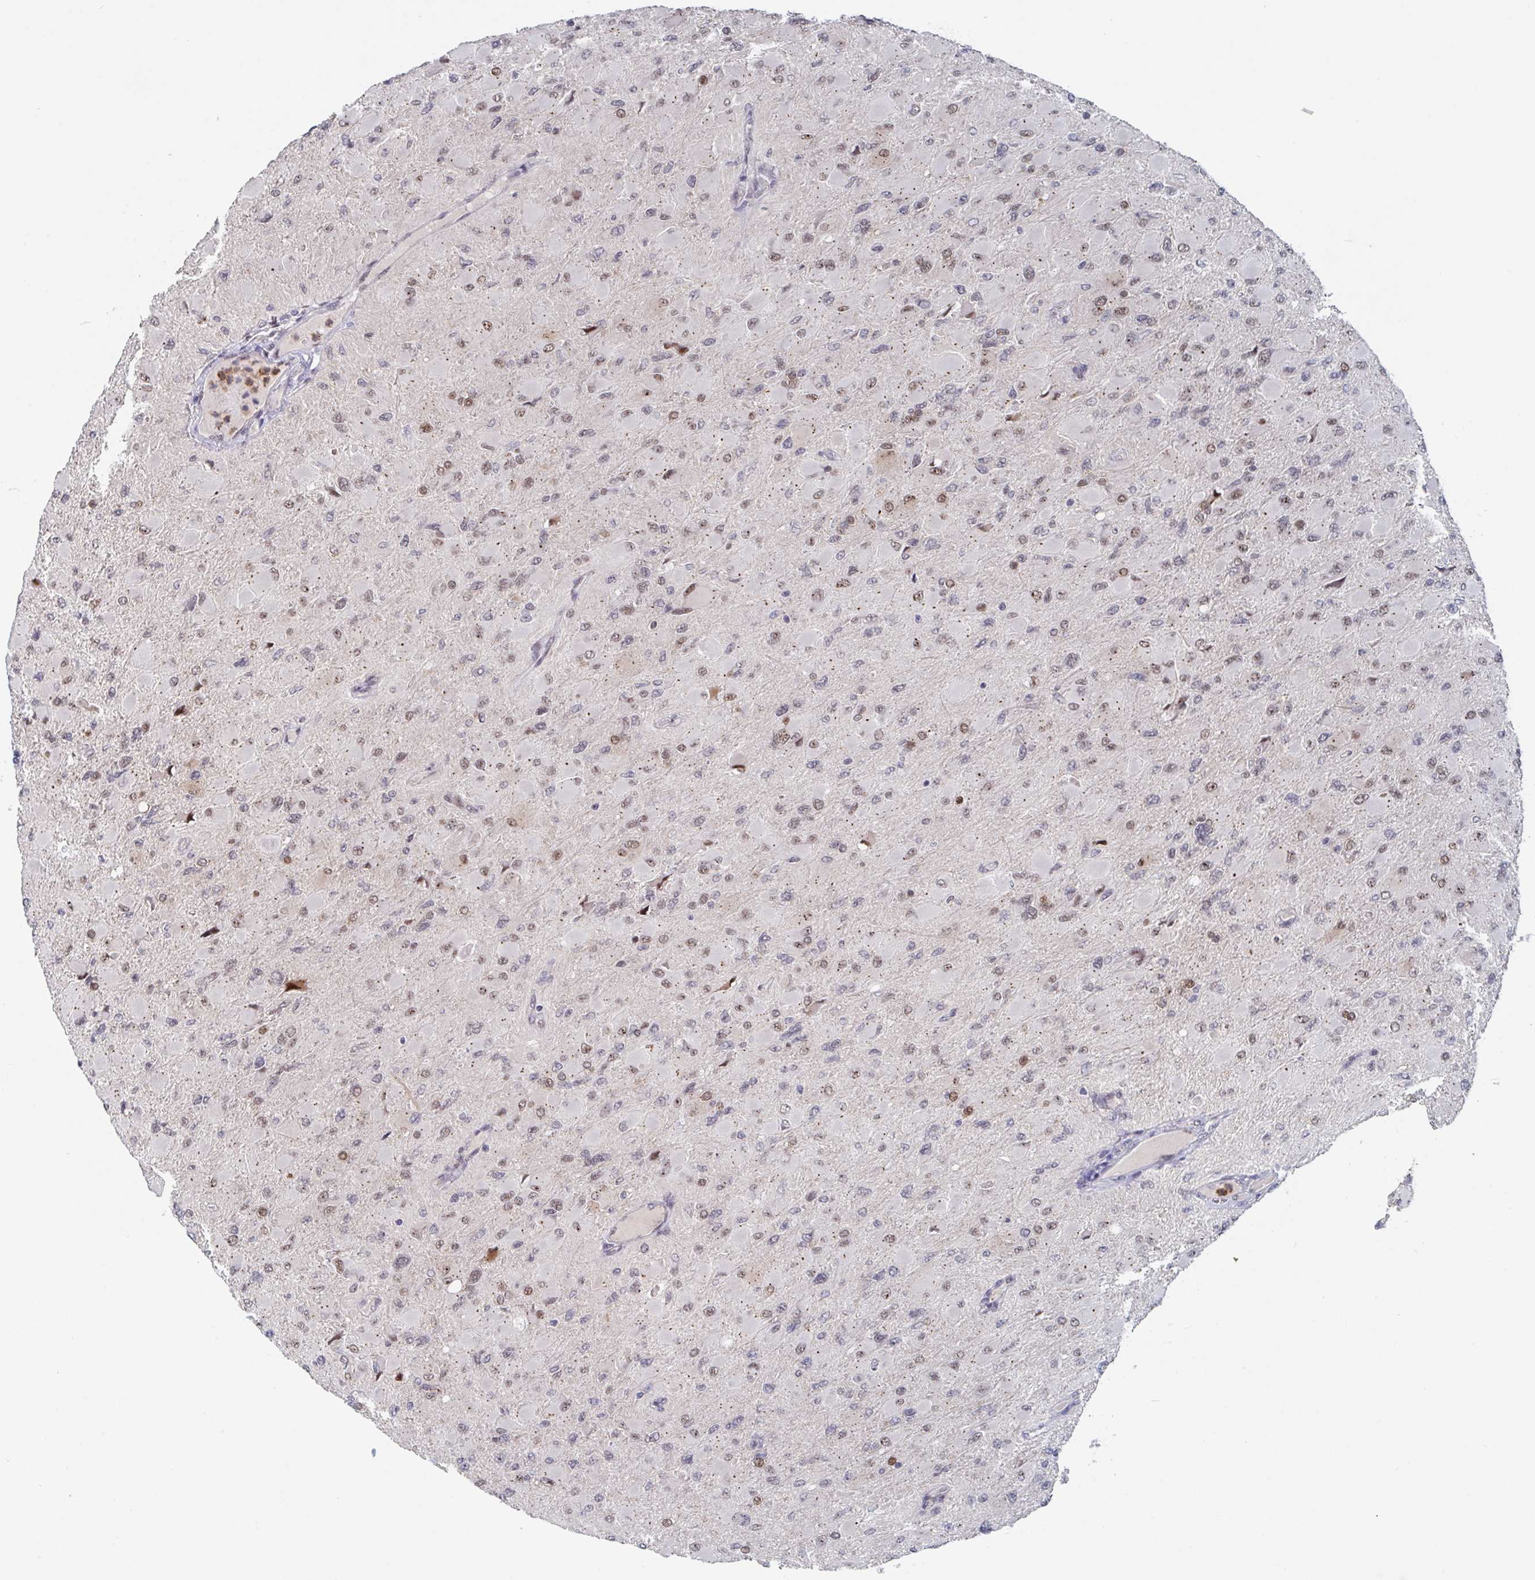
{"staining": {"intensity": "moderate", "quantity": "25%-75%", "location": "nuclear"}, "tissue": "glioma", "cell_type": "Tumor cells", "image_type": "cancer", "snomed": [{"axis": "morphology", "description": "Glioma, malignant, High grade"}, {"axis": "topography", "description": "Cerebral cortex"}], "caption": "Immunohistochemical staining of malignant glioma (high-grade) shows medium levels of moderate nuclear protein expression in approximately 25%-75% of tumor cells. Using DAB (brown) and hematoxylin (blue) stains, captured at high magnification using brightfield microscopy.", "gene": "RNF212", "patient": {"sex": "female", "age": 36}}